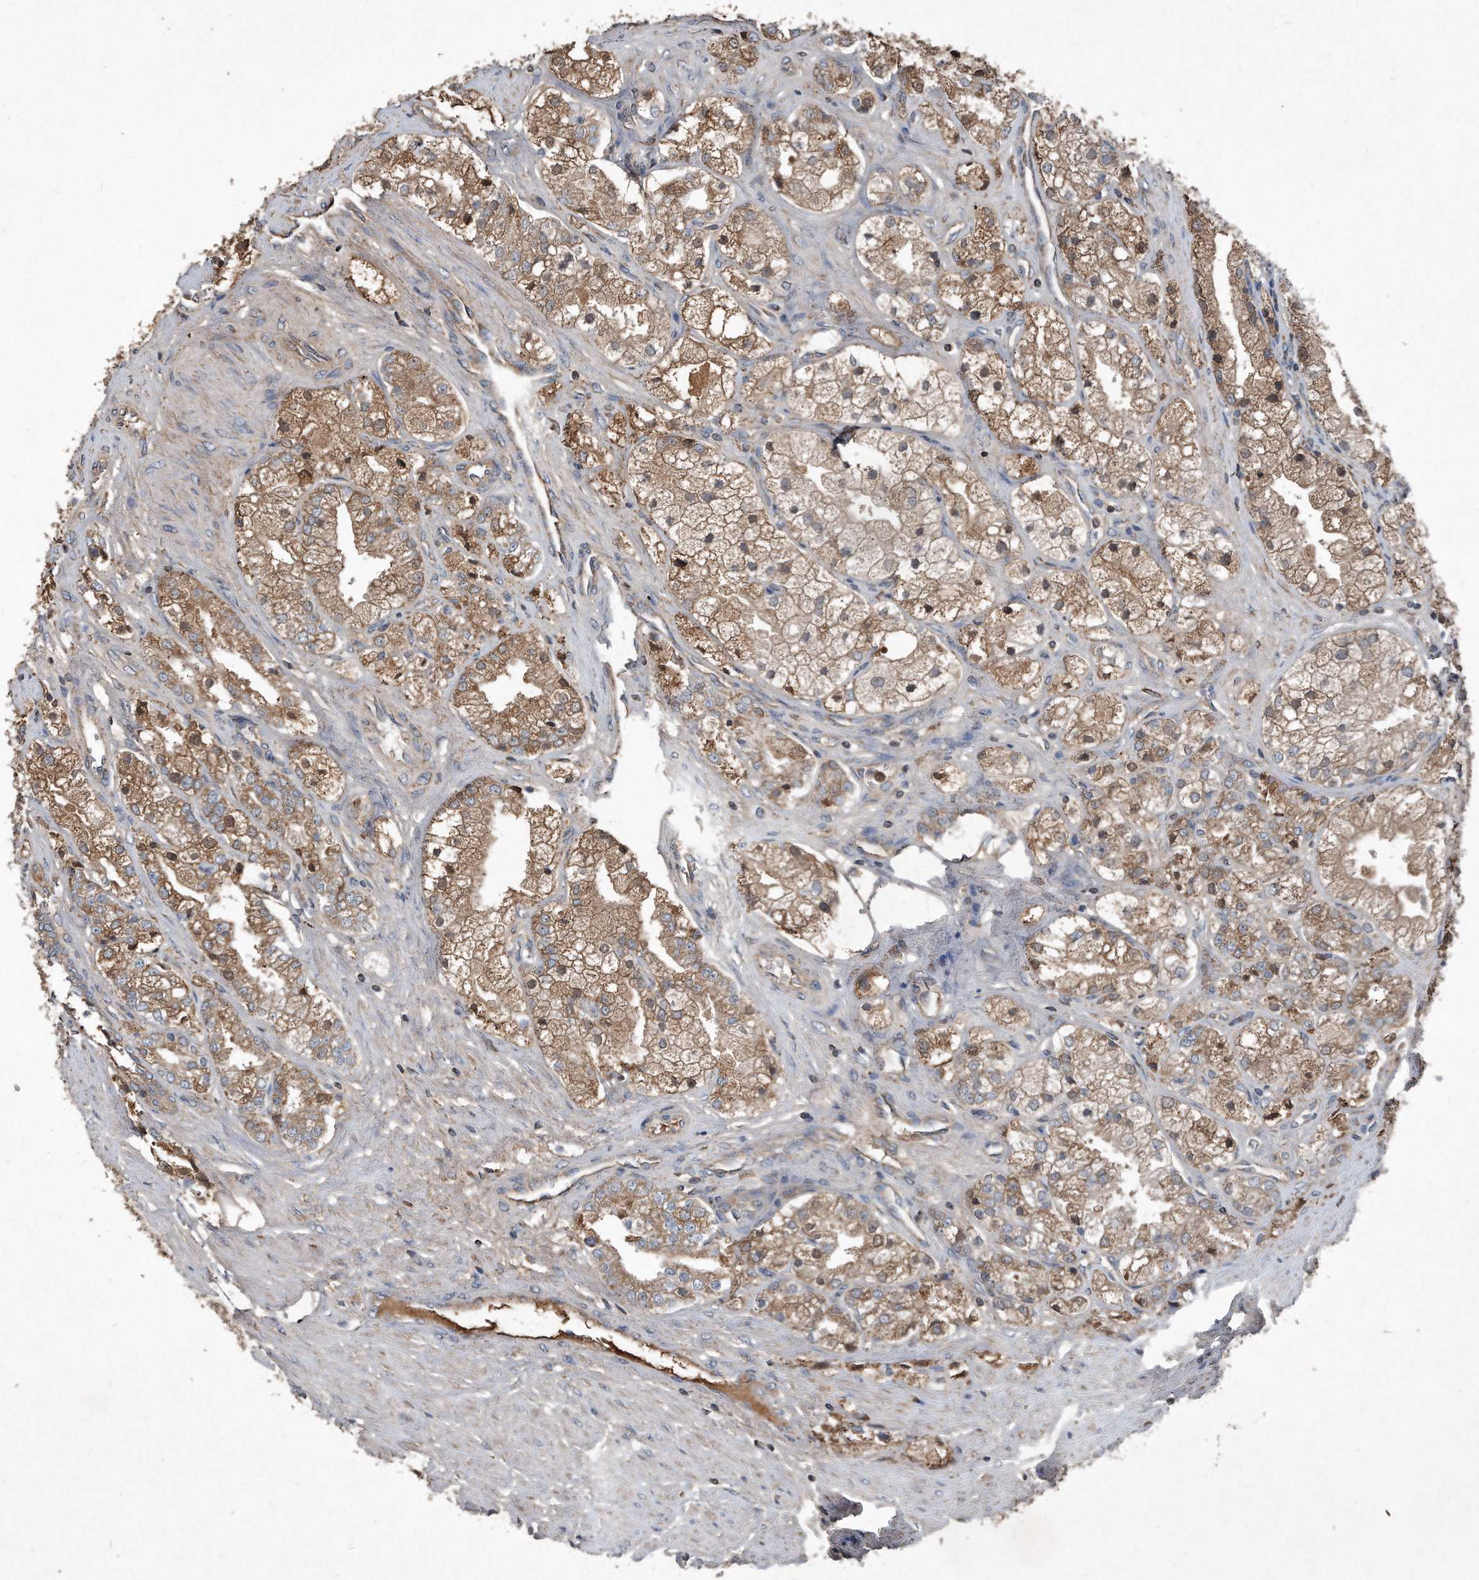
{"staining": {"intensity": "moderate", "quantity": ">75%", "location": "cytoplasmic/membranous"}, "tissue": "prostate cancer", "cell_type": "Tumor cells", "image_type": "cancer", "snomed": [{"axis": "morphology", "description": "Adenocarcinoma, High grade"}, {"axis": "topography", "description": "Prostate"}], "caption": "IHC histopathology image of human prostate high-grade adenocarcinoma stained for a protein (brown), which exhibits medium levels of moderate cytoplasmic/membranous expression in approximately >75% of tumor cells.", "gene": "SDHA", "patient": {"sex": "male", "age": 50}}